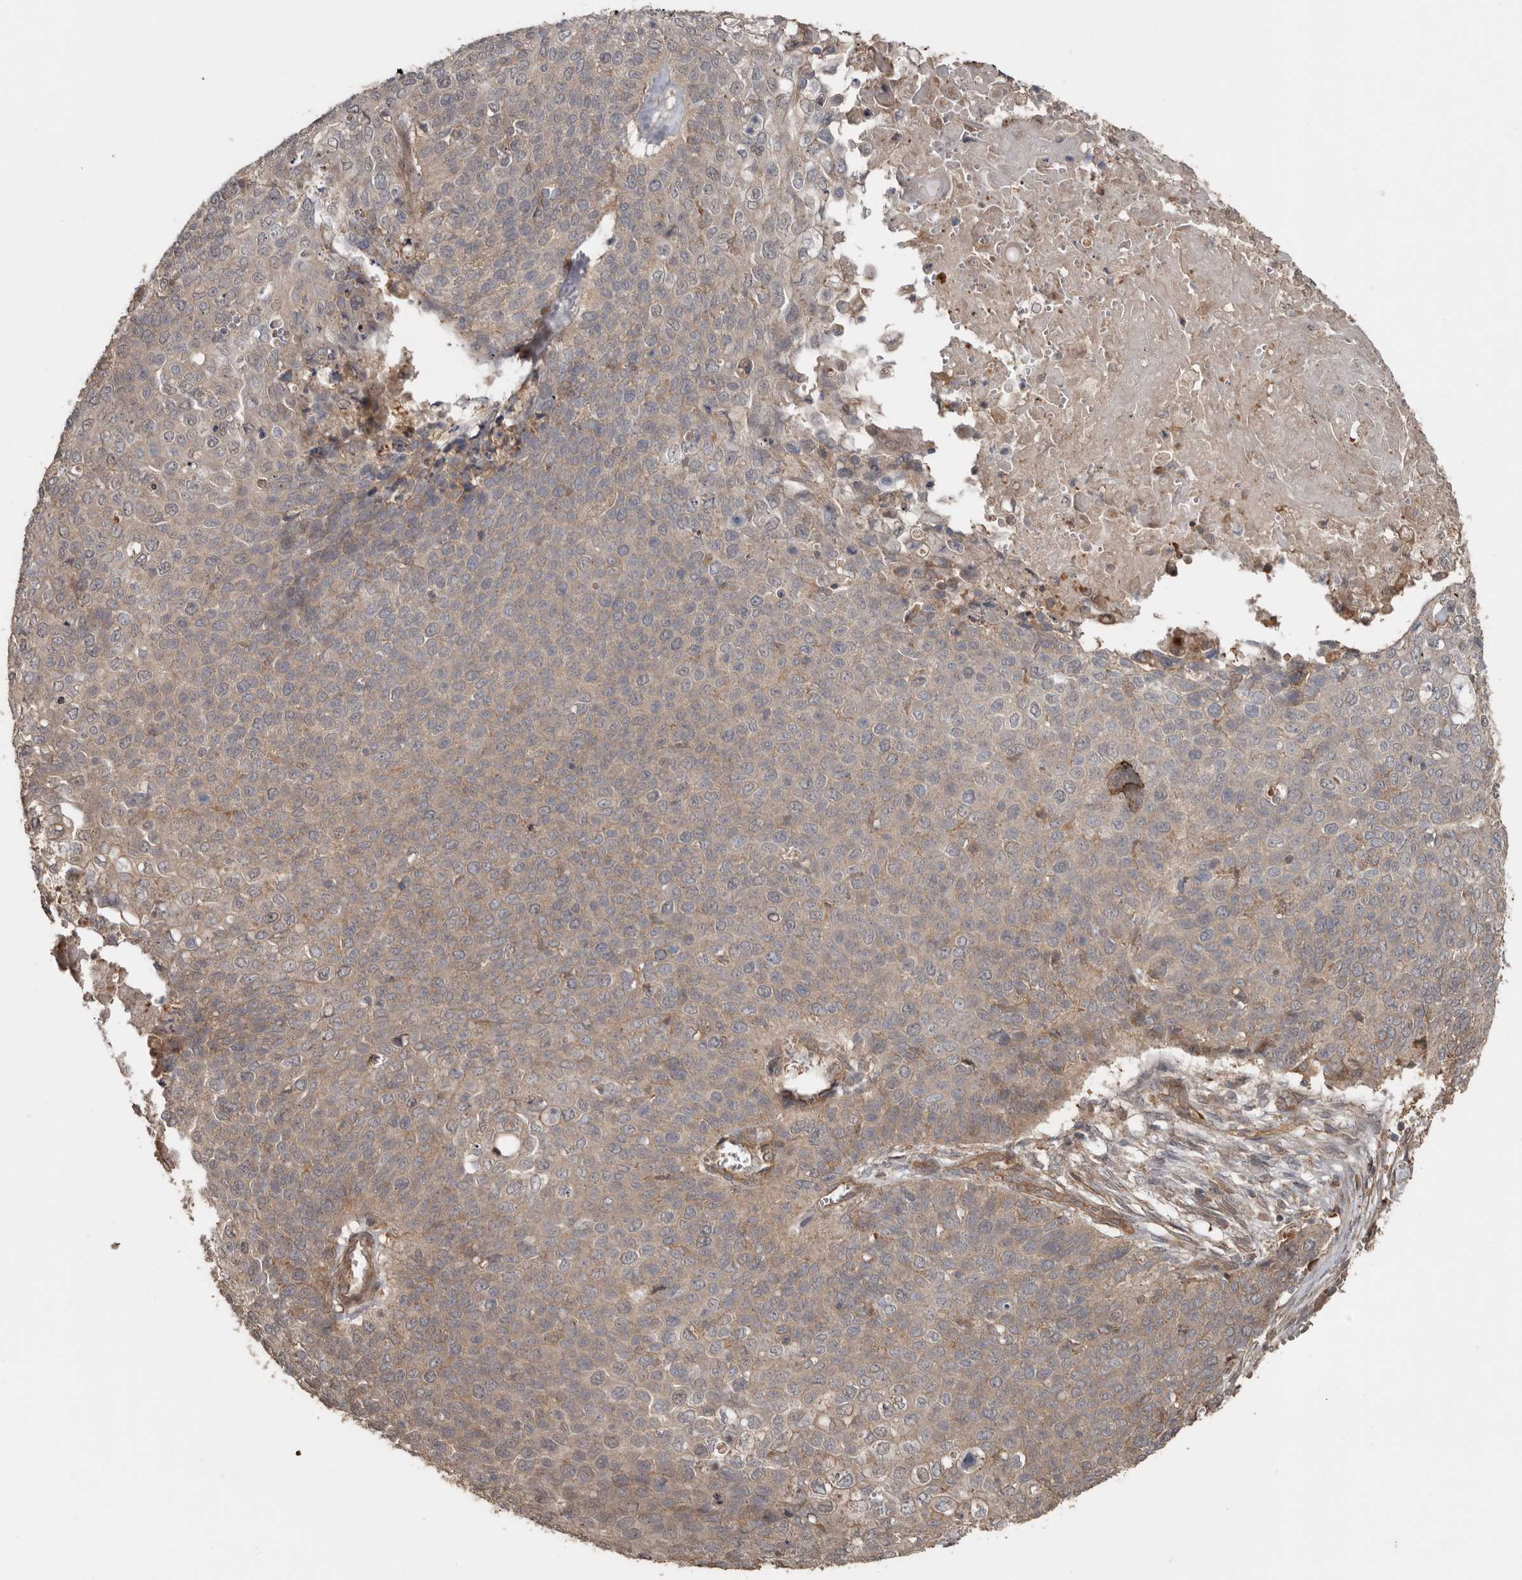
{"staining": {"intensity": "weak", "quantity": "25%-75%", "location": "cytoplasmic/membranous"}, "tissue": "cervical cancer", "cell_type": "Tumor cells", "image_type": "cancer", "snomed": [{"axis": "morphology", "description": "Squamous cell carcinoma, NOS"}, {"axis": "topography", "description": "Cervix"}], "caption": "IHC micrograph of neoplastic tissue: human cervical cancer stained using IHC shows low levels of weak protein expression localized specifically in the cytoplasmic/membranous of tumor cells, appearing as a cytoplasmic/membranous brown color.", "gene": "EXOC3L1", "patient": {"sex": "female", "age": 39}}